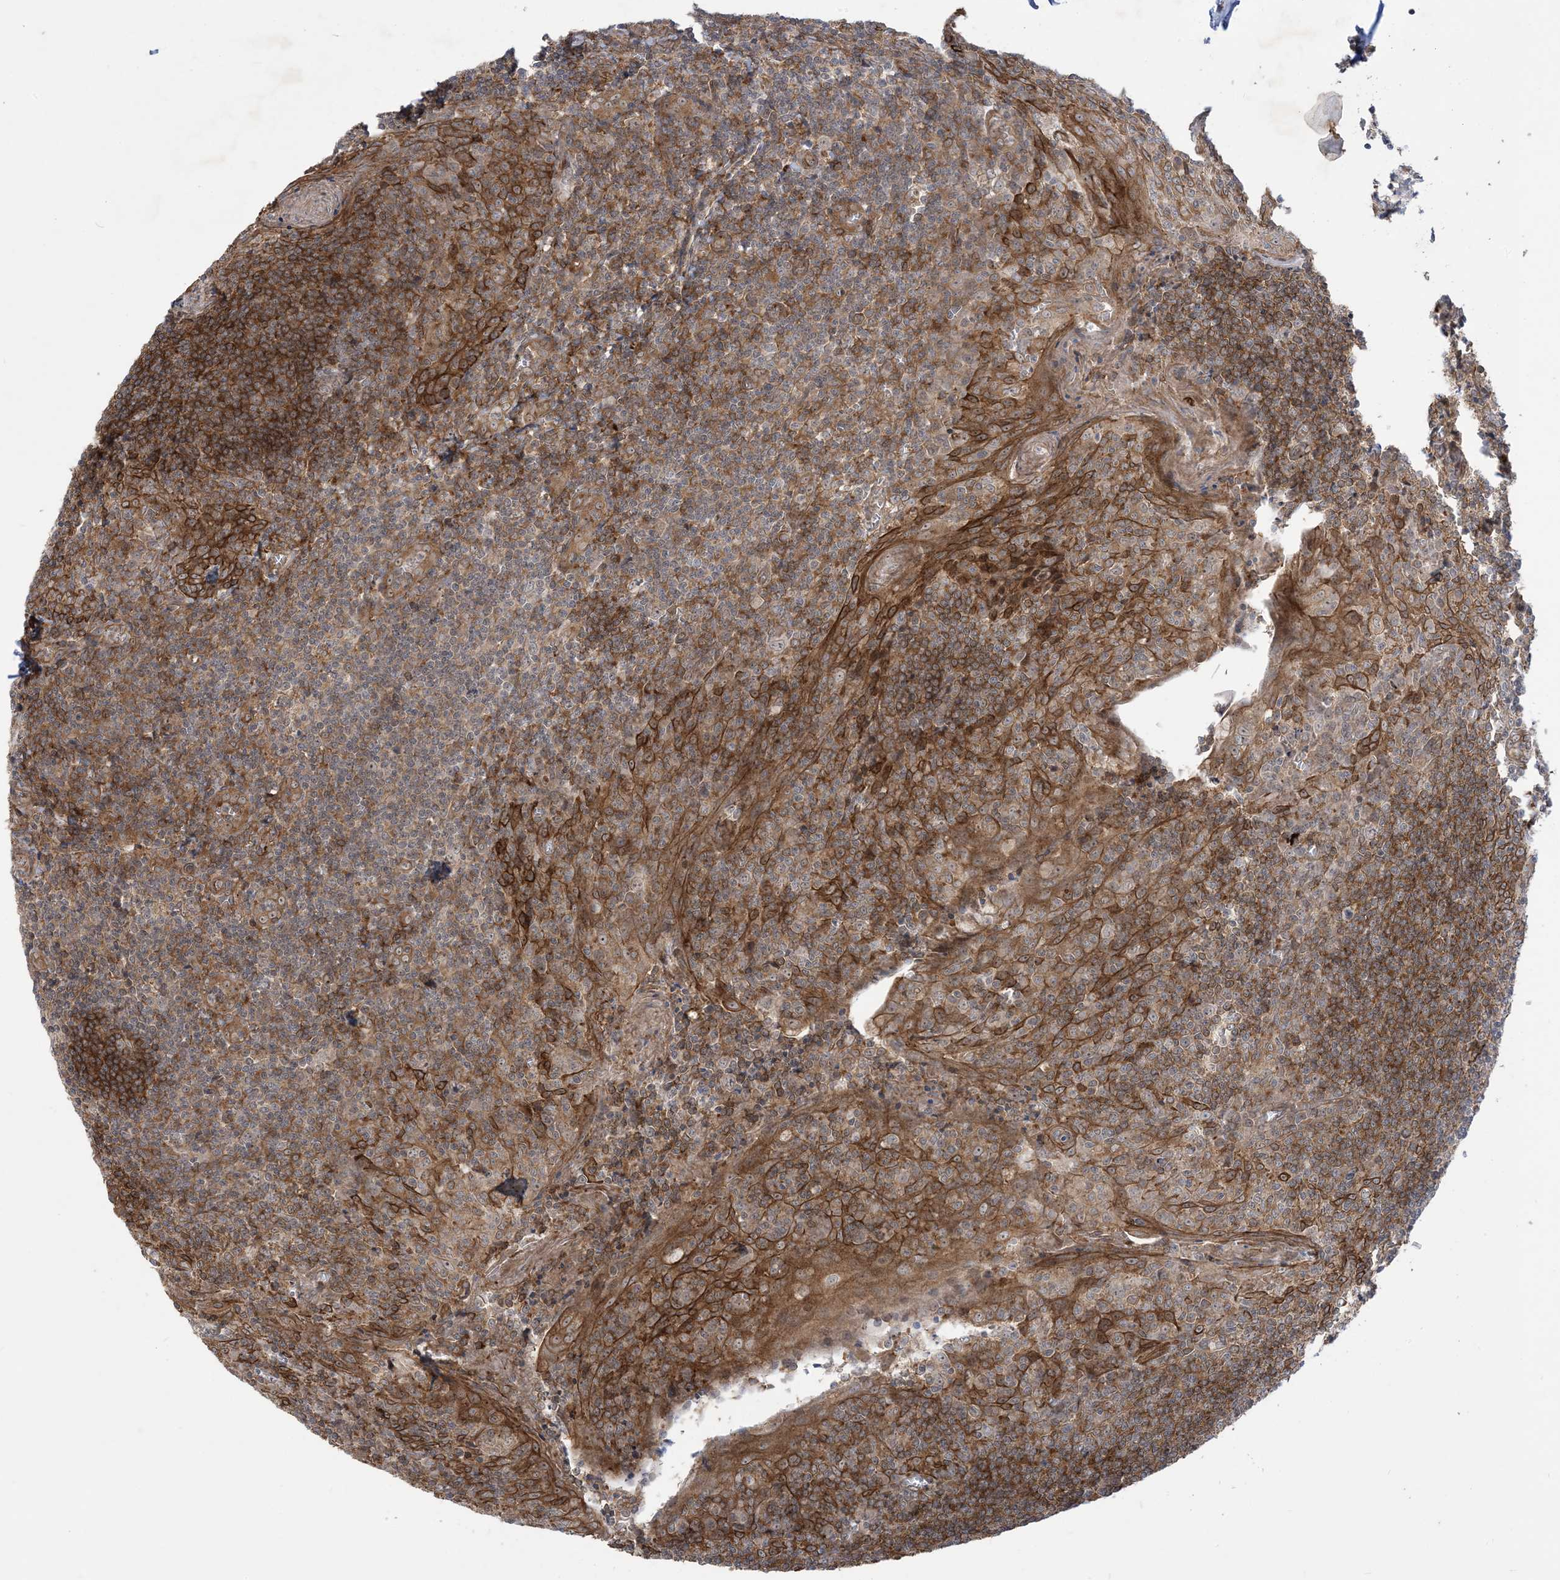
{"staining": {"intensity": "weak", "quantity": "<25%", "location": "cytoplasmic/membranous"}, "tissue": "tonsil", "cell_type": "Germinal center cells", "image_type": "normal", "snomed": [{"axis": "morphology", "description": "Normal tissue, NOS"}, {"axis": "topography", "description": "Tonsil"}], "caption": "Image shows no significant protein positivity in germinal center cells of unremarkable tonsil.", "gene": "SOGA3", "patient": {"sex": "male", "age": 27}}